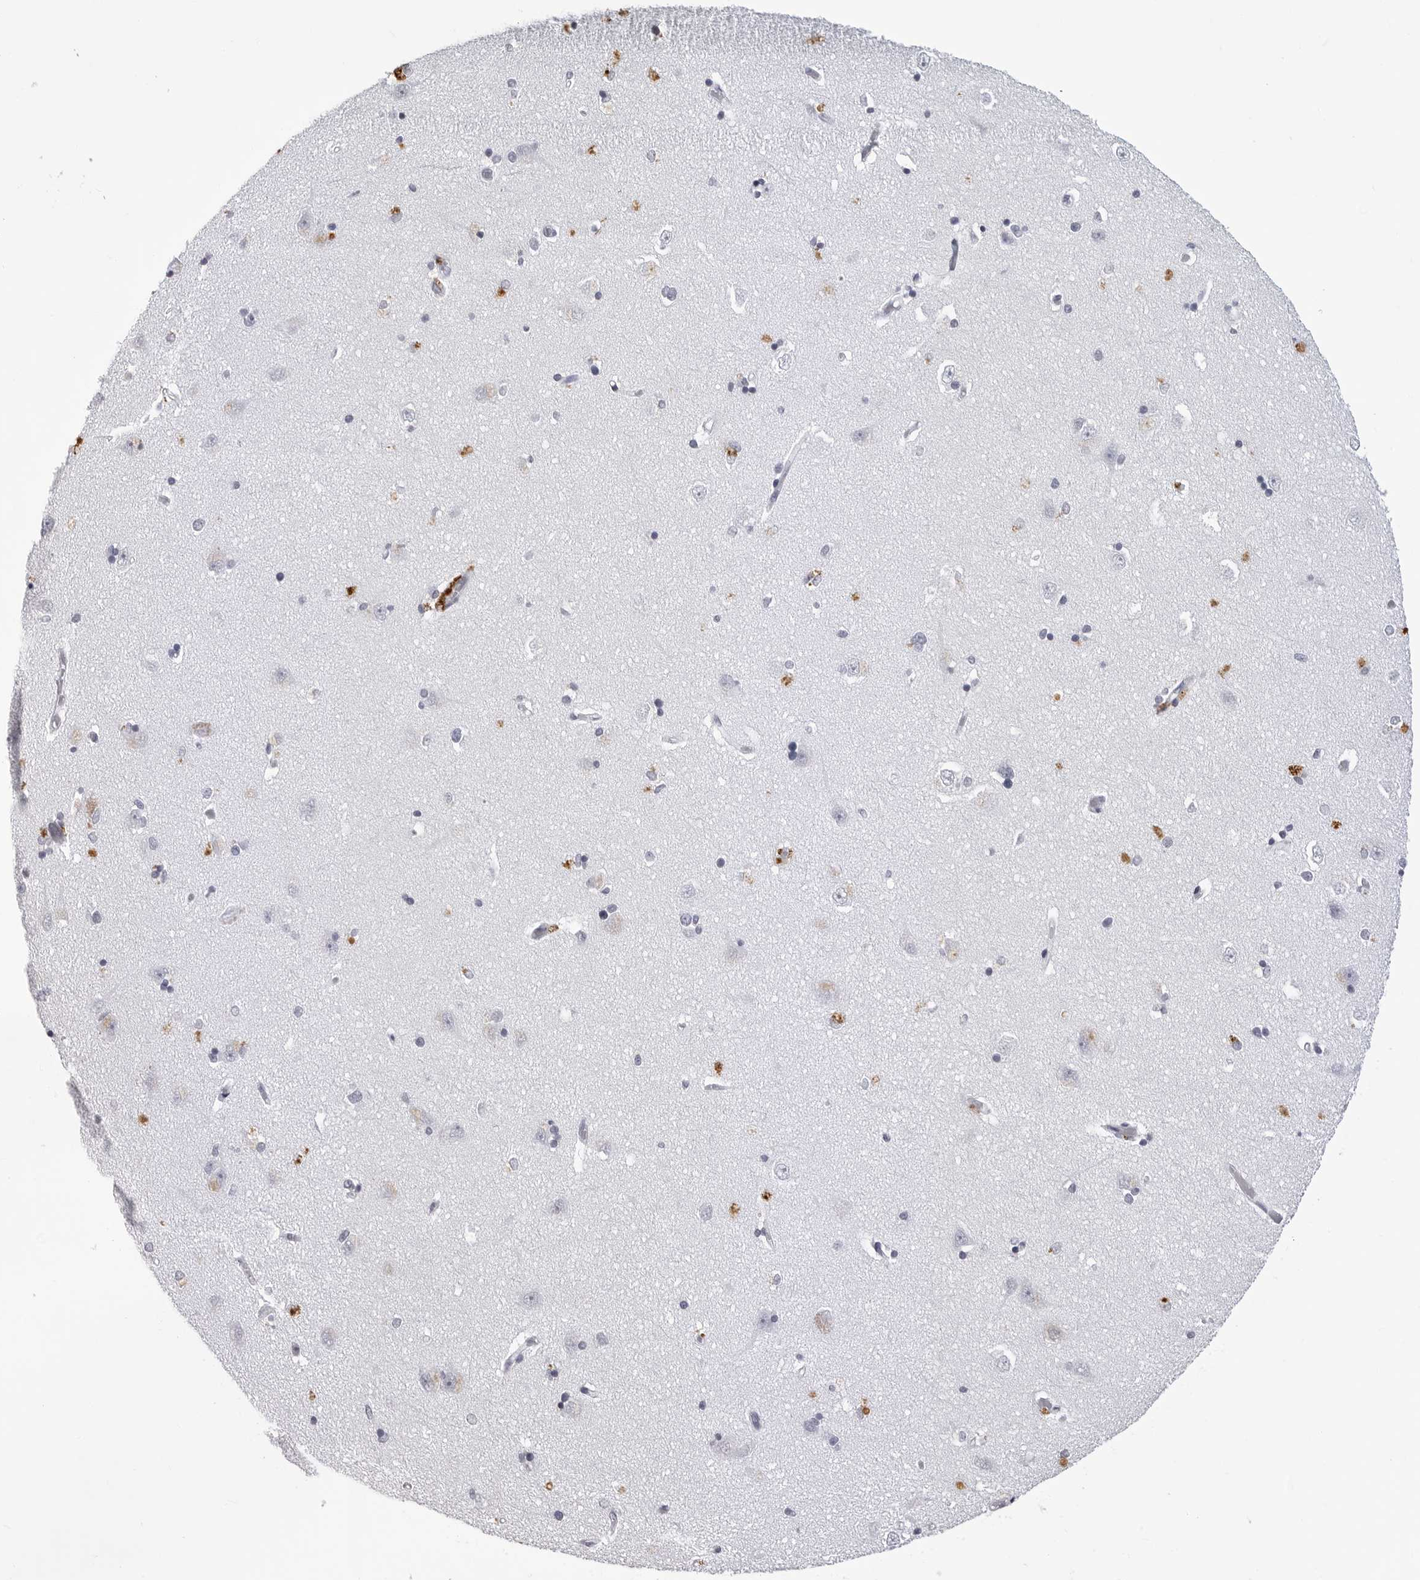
{"staining": {"intensity": "moderate", "quantity": "<25%", "location": "cytoplasmic/membranous"}, "tissue": "hippocampus", "cell_type": "Glial cells", "image_type": "normal", "snomed": [{"axis": "morphology", "description": "Normal tissue, NOS"}, {"axis": "topography", "description": "Hippocampus"}], "caption": "Normal hippocampus demonstrates moderate cytoplasmic/membranous positivity in approximately <25% of glial cells, visualized by immunohistochemistry.", "gene": "LGALS4", "patient": {"sex": "male", "age": 45}}